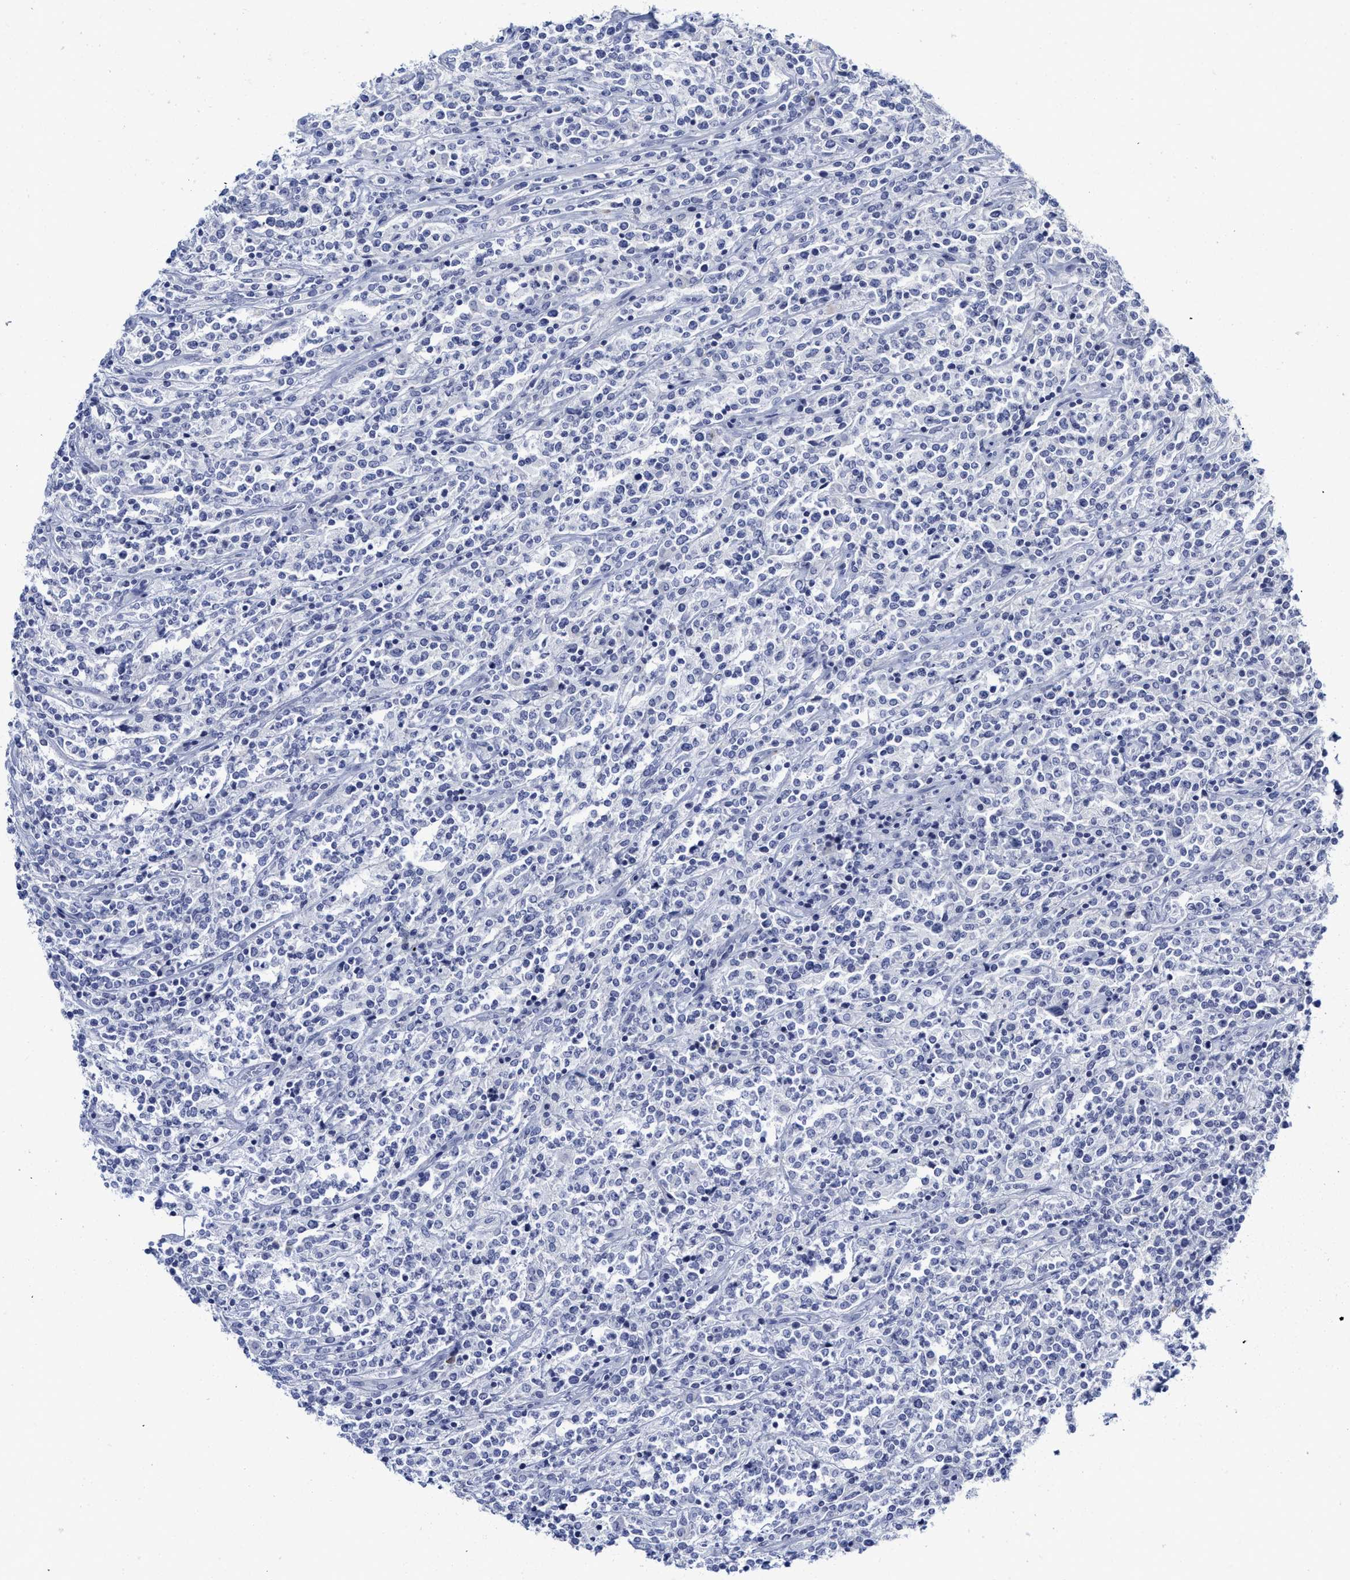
{"staining": {"intensity": "negative", "quantity": "none", "location": "none"}, "tissue": "lymphoma", "cell_type": "Tumor cells", "image_type": "cancer", "snomed": [{"axis": "morphology", "description": "Malignant lymphoma, non-Hodgkin's type, High grade"}, {"axis": "topography", "description": "Soft tissue"}], "caption": "Immunohistochemistry (IHC) of human high-grade malignant lymphoma, non-Hodgkin's type shows no positivity in tumor cells.", "gene": "C2", "patient": {"sex": "male", "age": 18}}